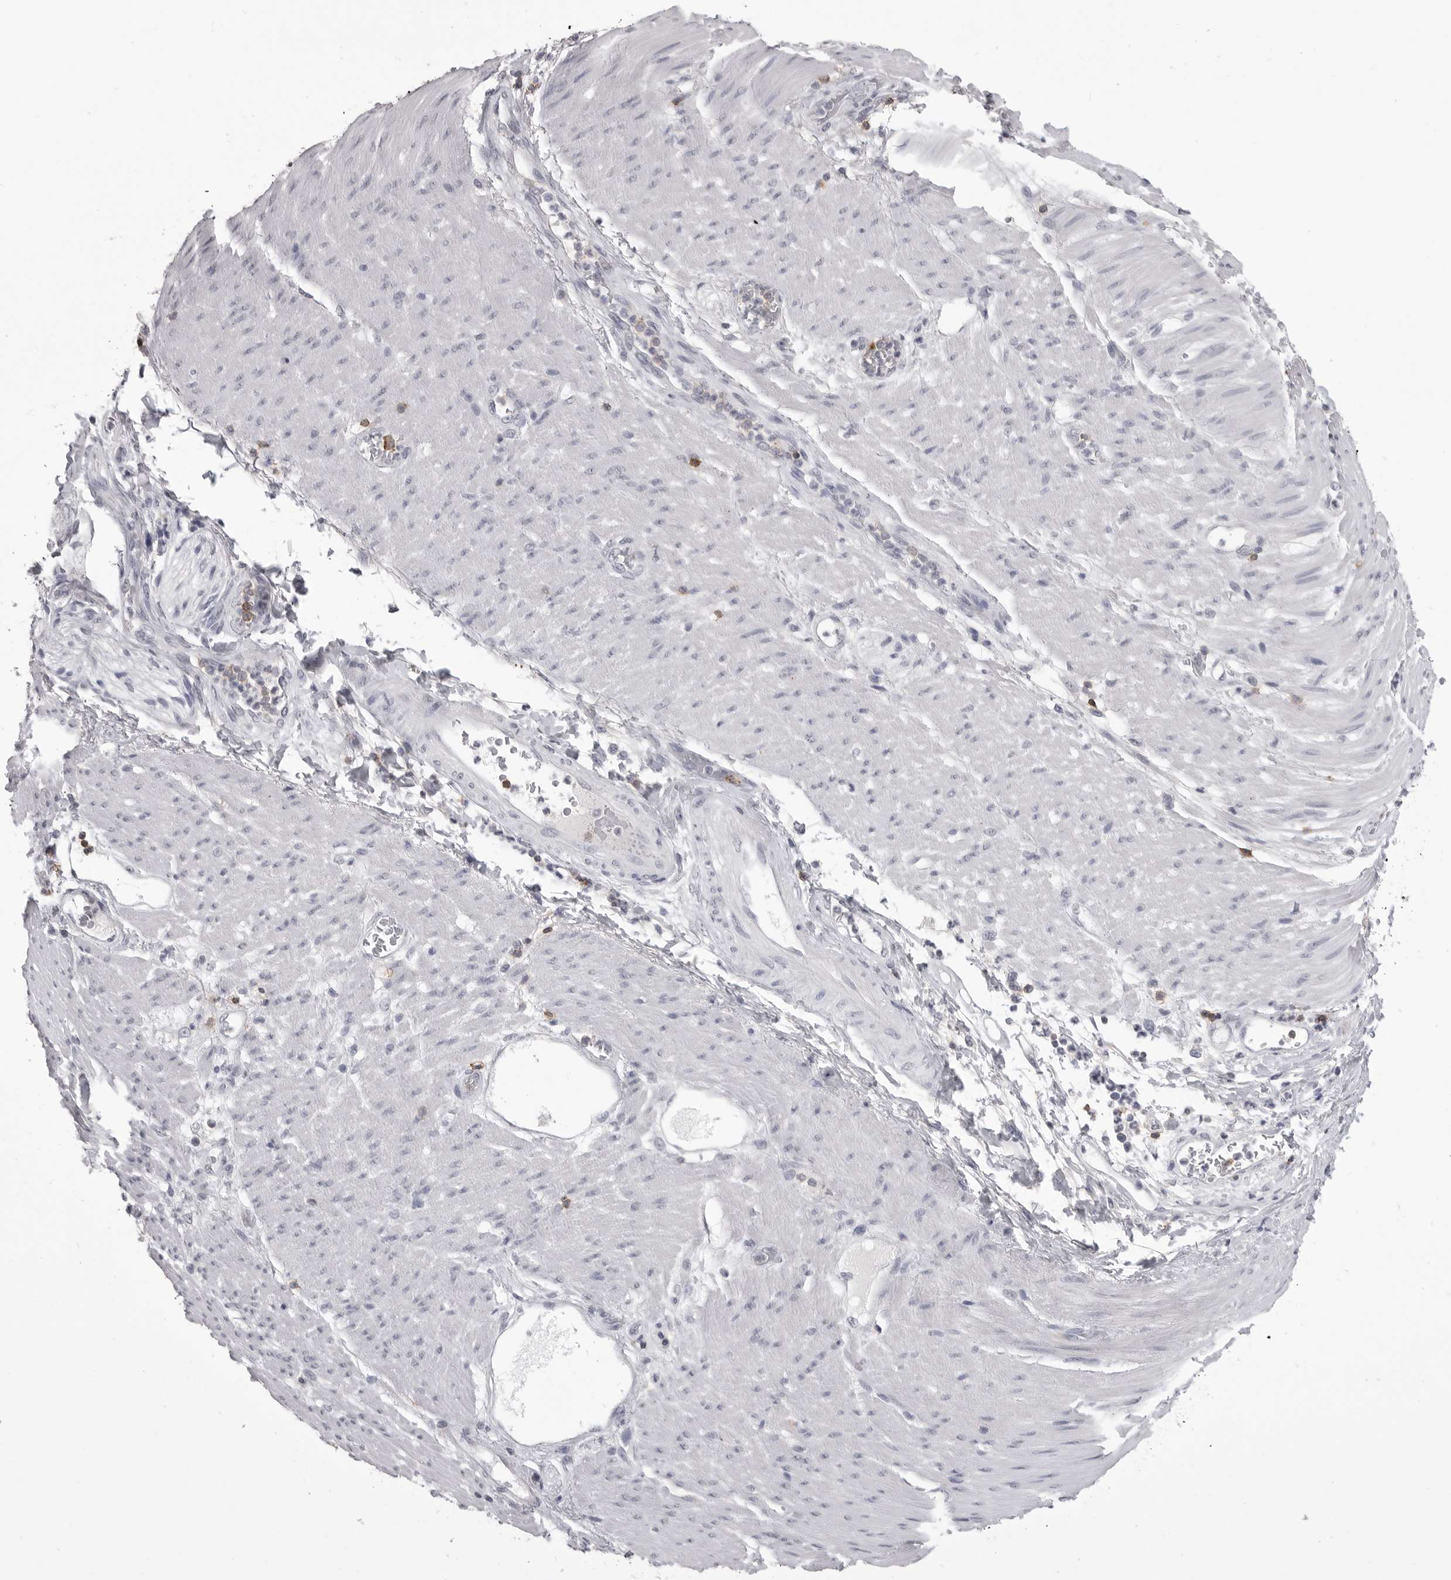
{"staining": {"intensity": "negative", "quantity": "none", "location": "none"}, "tissue": "stomach cancer", "cell_type": "Tumor cells", "image_type": "cancer", "snomed": [{"axis": "morphology", "description": "Adenocarcinoma, NOS"}, {"axis": "topography", "description": "Stomach"}], "caption": "This is a photomicrograph of immunohistochemistry staining of adenocarcinoma (stomach), which shows no positivity in tumor cells.", "gene": "ITGAL", "patient": {"sex": "female", "age": 73}}